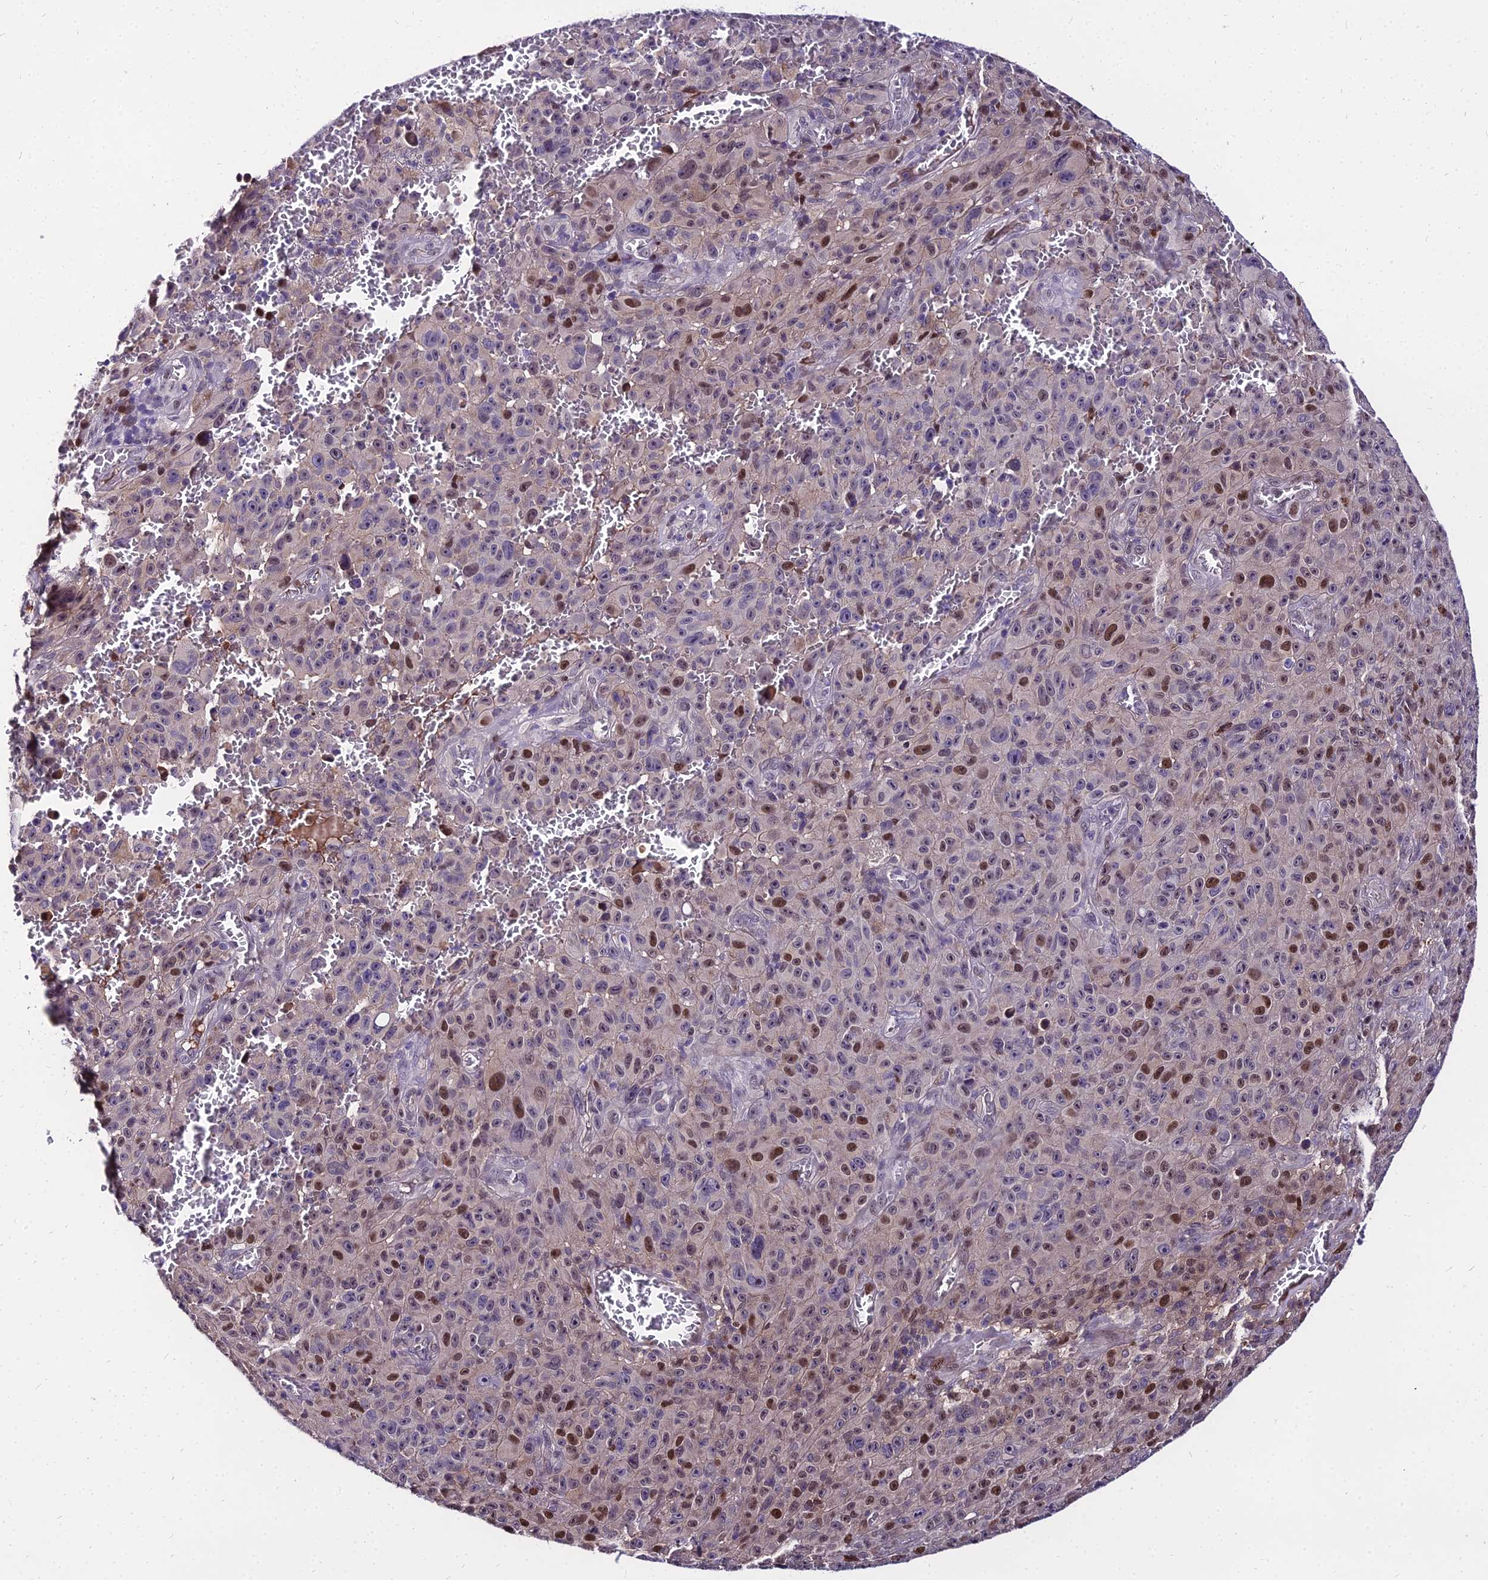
{"staining": {"intensity": "moderate", "quantity": "25%-75%", "location": "nuclear"}, "tissue": "melanoma", "cell_type": "Tumor cells", "image_type": "cancer", "snomed": [{"axis": "morphology", "description": "Malignant melanoma, NOS"}, {"axis": "topography", "description": "Skin"}], "caption": "The histopathology image exhibits a brown stain indicating the presence of a protein in the nuclear of tumor cells in melanoma.", "gene": "TRIML2", "patient": {"sex": "female", "age": 82}}